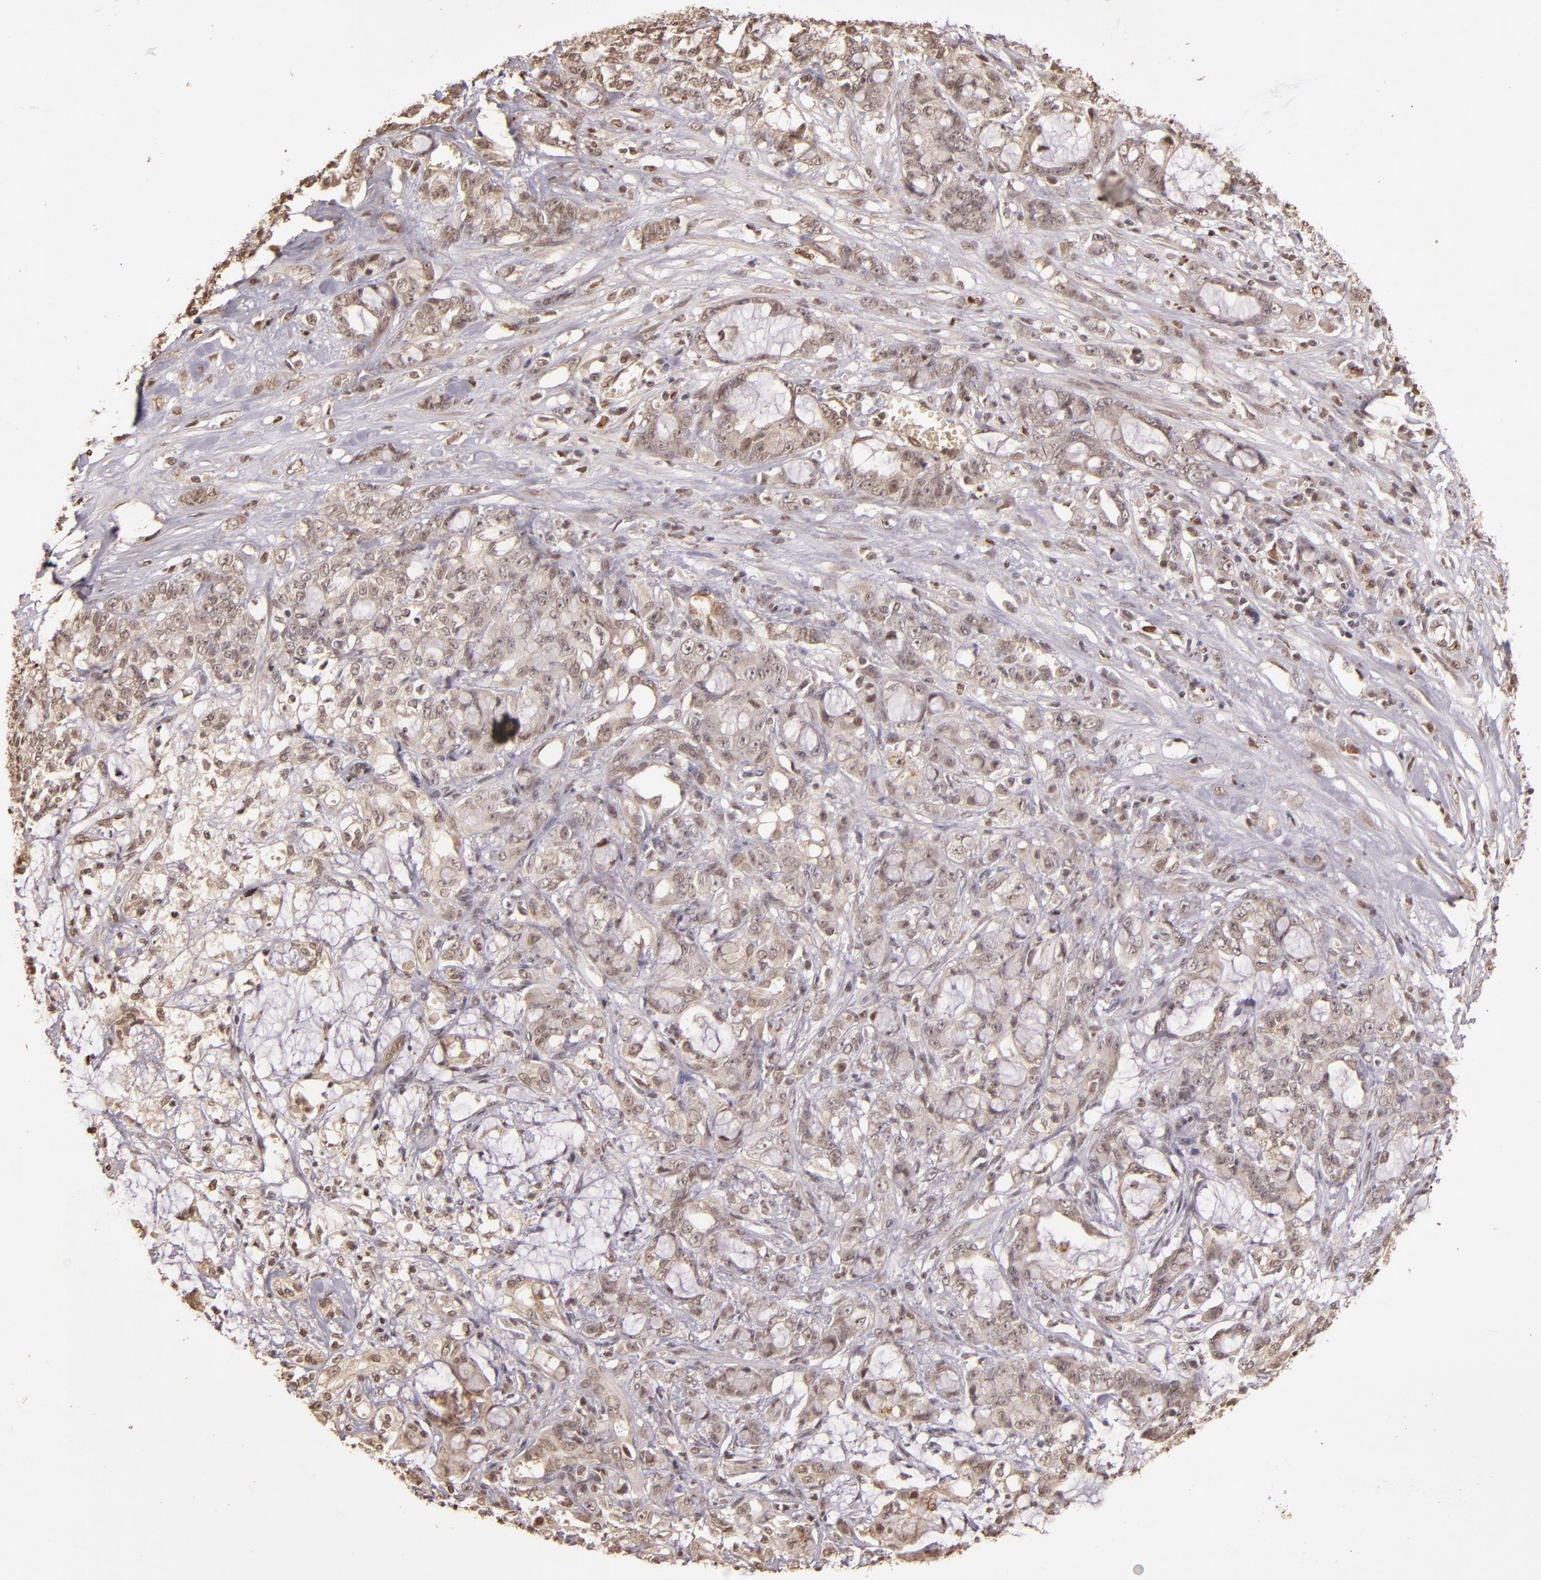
{"staining": {"intensity": "weak", "quantity": ">75%", "location": "cytoplasmic/membranous,nuclear"}, "tissue": "pancreatic cancer", "cell_type": "Tumor cells", "image_type": "cancer", "snomed": [{"axis": "morphology", "description": "Adenocarcinoma, NOS"}, {"axis": "topography", "description": "Pancreas"}], "caption": "The immunohistochemical stain highlights weak cytoplasmic/membranous and nuclear positivity in tumor cells of pancreatic adenocarcinoma tissue.", "gene": "CUL1", "patient": {"sex": "female", "age": 73}}